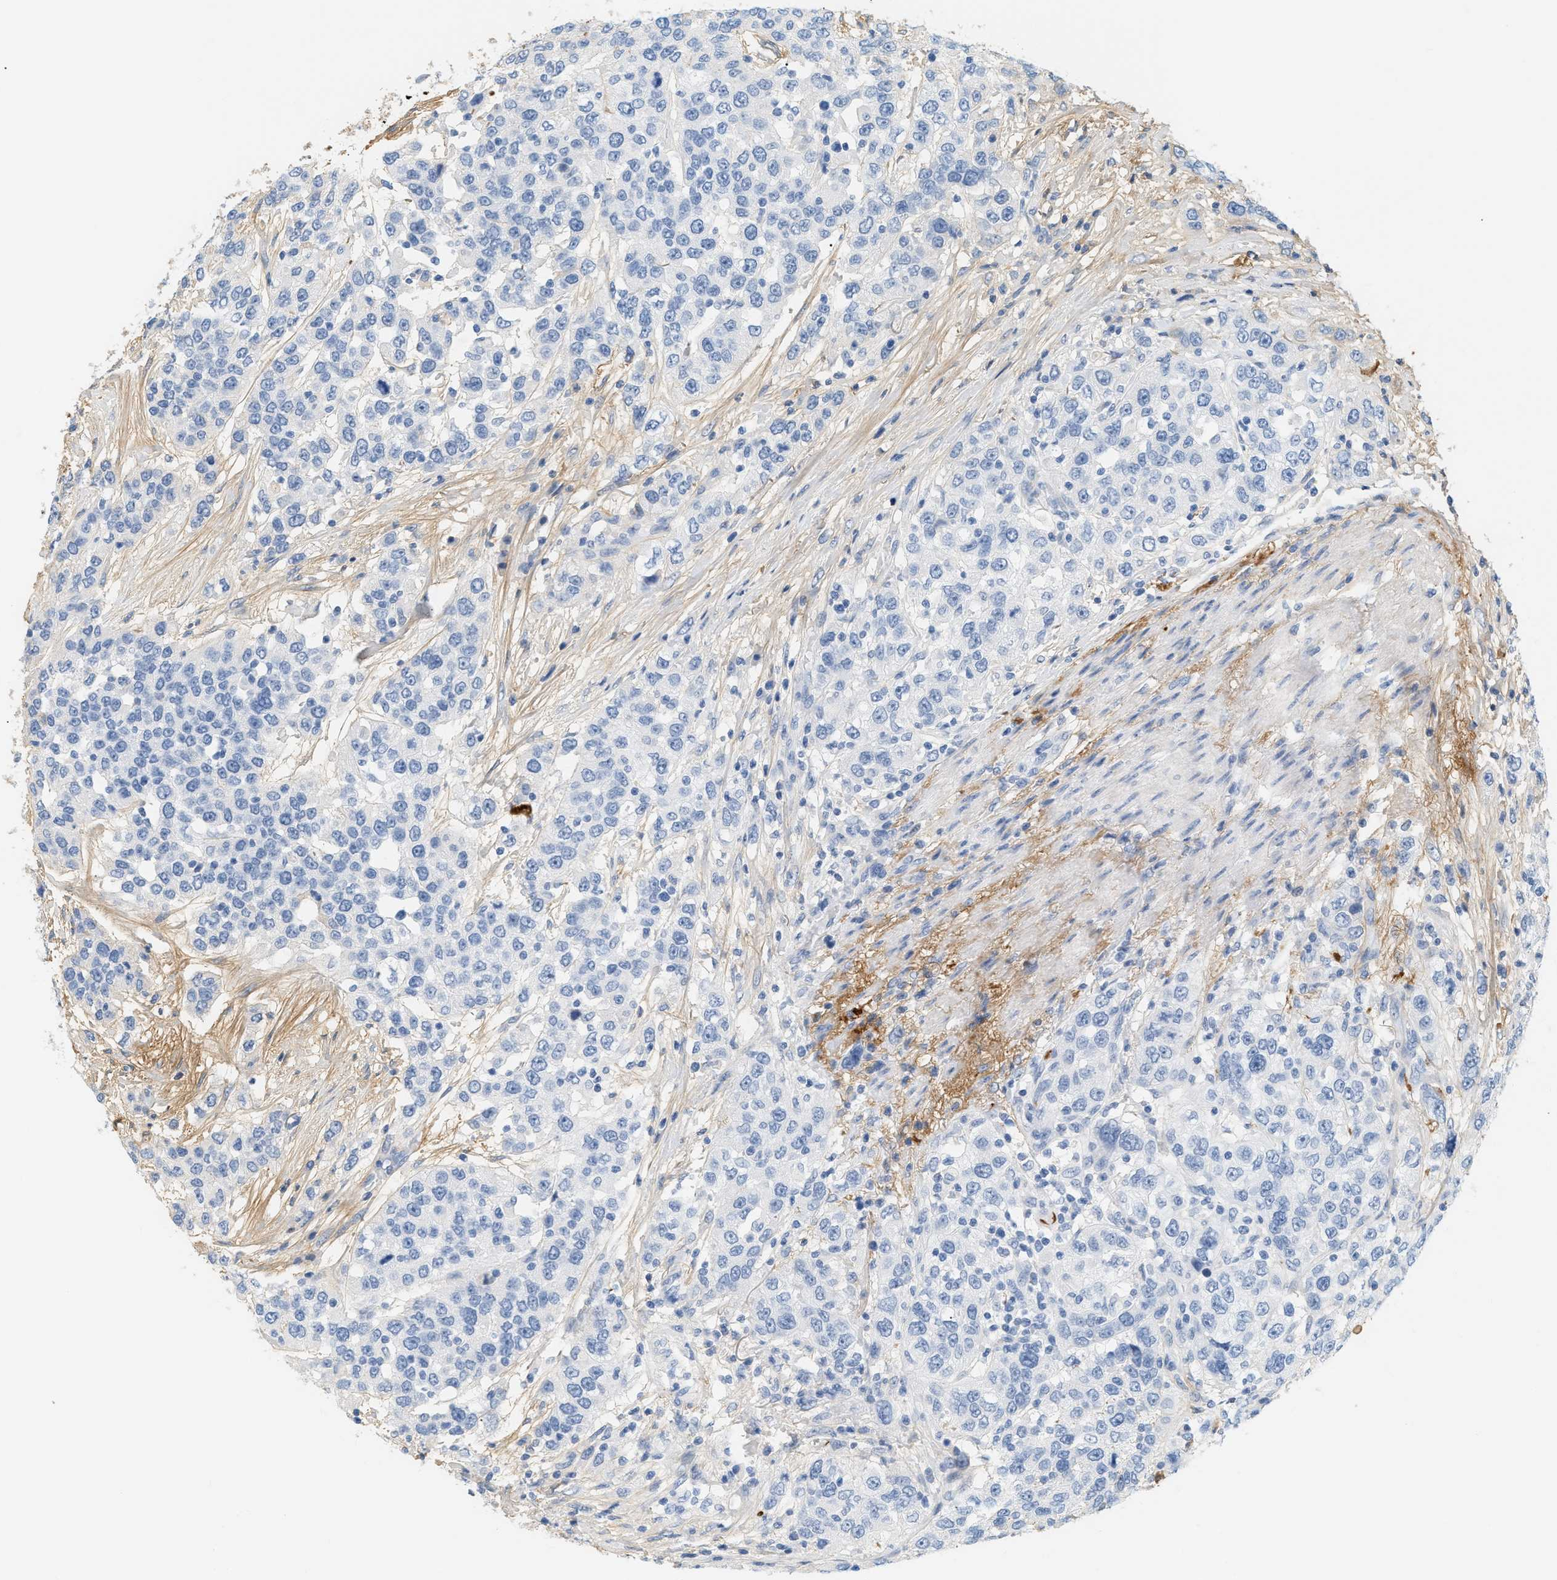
{"staining": {"intensity": "negative", "quantity": "none", "location": "none"}, "tissue": "urothelial cancer", "cell_type": "Tumor cells", "image_type": "cancer", "snomed": [{"axis": "morphology", "description": "Urothelial carcinoma, High grade"}, {"axis": "topography", "description": "Urinary bladder"}], "caption": "Urothelial cancer was stained to show a protein in brown. There is no significant staining in tumor cells. (DAB IHC, high magnification).", "gene": "CFH", "patient": {"sex": "female", "age": 80}}